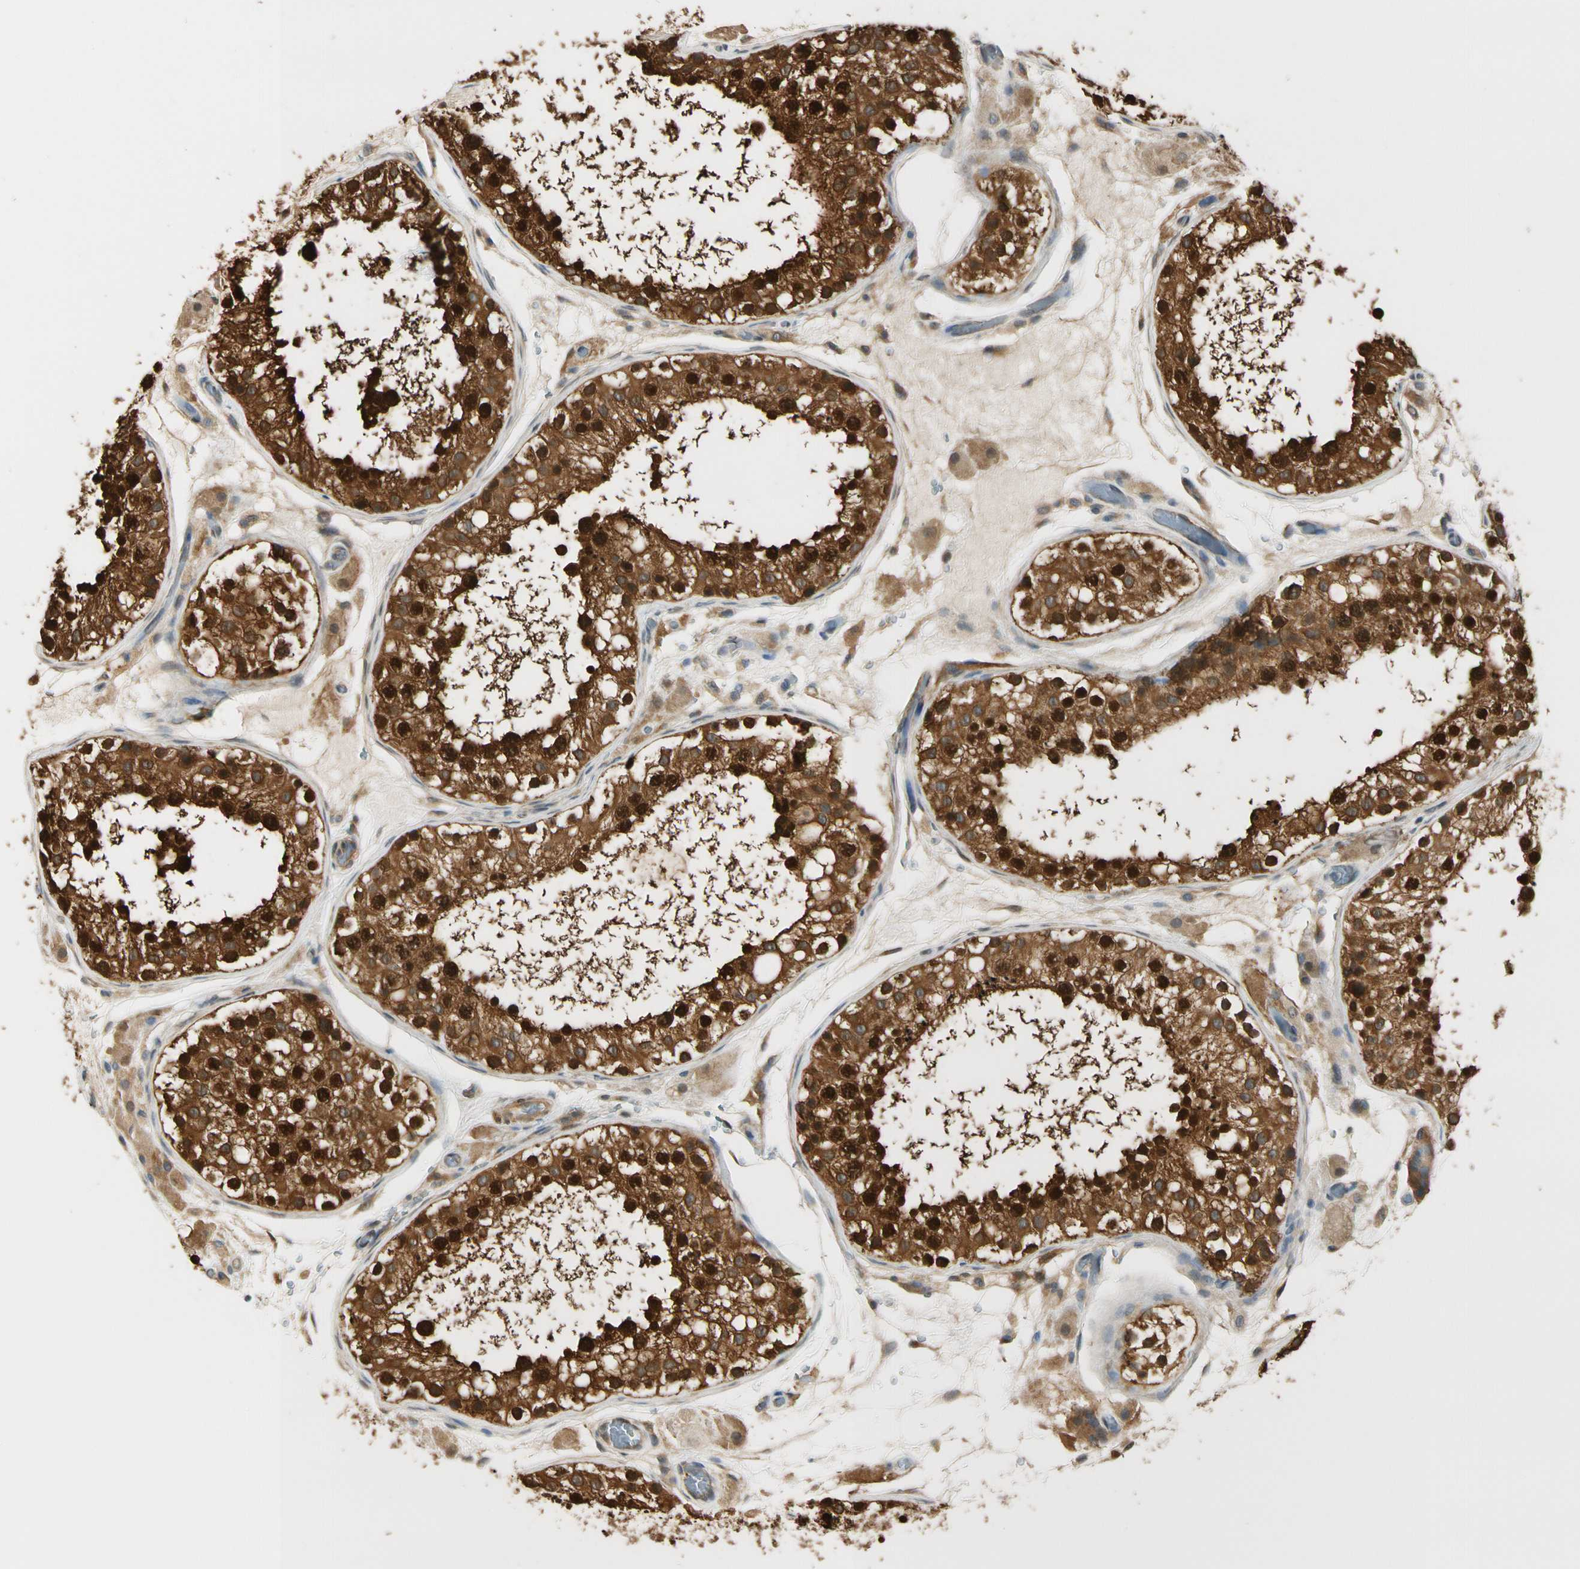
{"staining": {"intensity": "strong", "quantity": ">75%", "location": "cytoplasmic/membranous,nuclear"}, "tissue": "testis", "cell_type": "Cells in seminiferous ducts", "image_type": "normal", "snomed": [{"axis": "morphology", "description": "Normal tissue, NOS"}, {"axis": "topography", "description": "Testis"}, {"axis": "topography", "description": "Epididymis"}], "caption": "Protein expression analysis of normal testis displays strong cytoplasmic/membranous,nuclear positivity in approximately >75% of cells in seminiferous ducts. (brown staining indicates protein expression, while blue staining denotes nuclei).", "gene": "RASGRF1", "patient": {"sex": "male", "age": 26}}